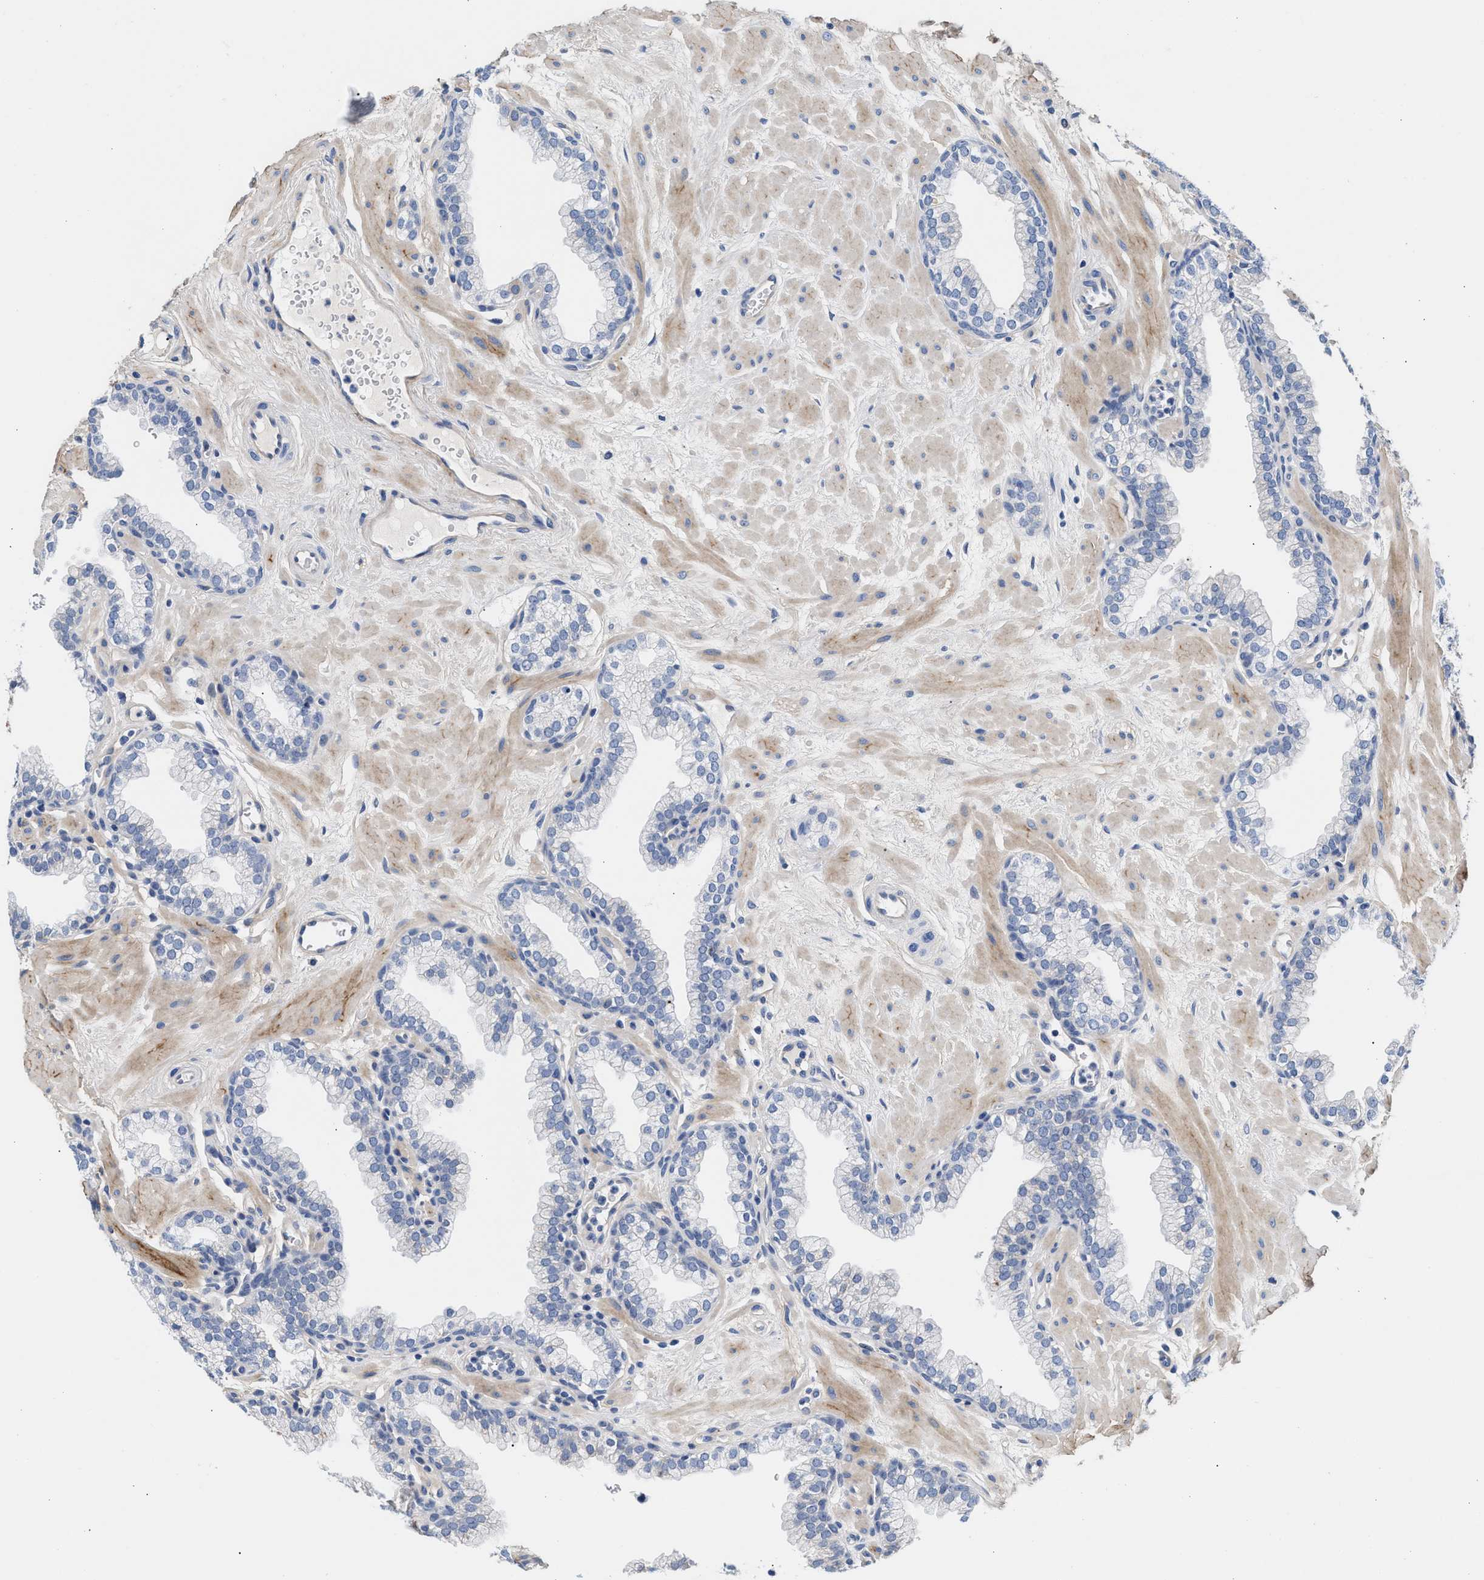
{"staining": {"intensity": "negative", "quantity": "none", "location": "none"}, "tissue": "prostate", "cell_type": "Glandular cells", "image_type": "normal", "snomed": [{"axis": "morphology", "description": "Normal tissue, NOS"}, {"axis": "morphology", "description": "Urothelial carcinoma, Low grade"}, {"axis": "topography", "description": "Urinary bladder"}, {"axis": "topography", "description": "Prostate"}], "caption": "Immunohistochemical staining of benign human prostate displays no significant staining in glandular cells.", "gene": "ACTL7B", "patient": {"sex": "male", "age": 60}}